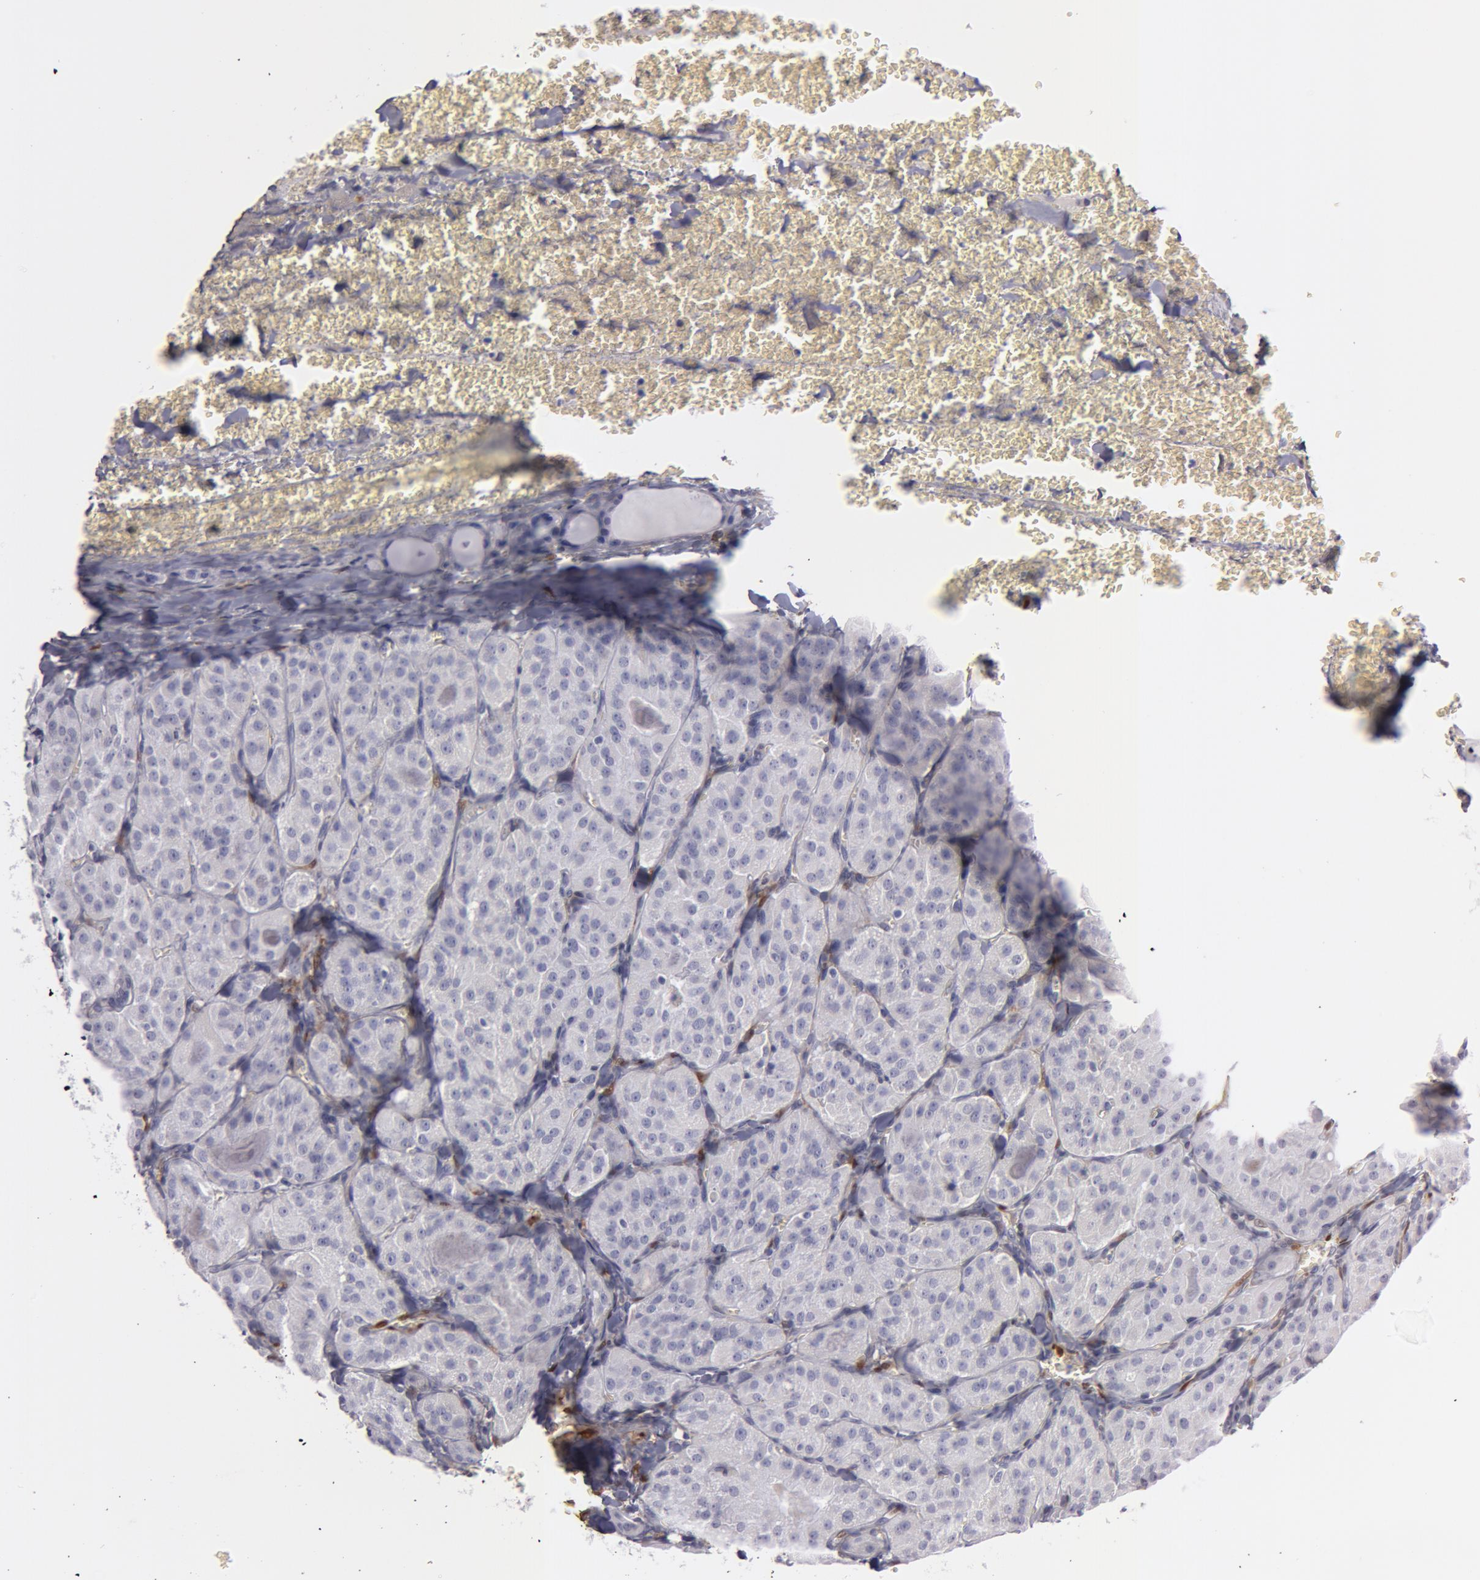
{"staining": {"intensity": "negative", "quantity": "none", "location": "none"}, "tissue": "thyroid cancer", "cell_type": "Tumor cells", "image_type": "cancer", "snomed": [{"axis": "morphology", "description": "Carcinoma, NOS"}, {"axis": "topography", "description": "Thyroid gland"}], "caption": "Tumor cells show no significant protein expression in thyroid carcinoma. The staining is performed using DAB (3,3'-diaminobenzidine) brown chromogen with nuclei counter-stained in using hematoxylin.", "gene": "TAGLN", "patient": {"sex": "male", "age": 76}}